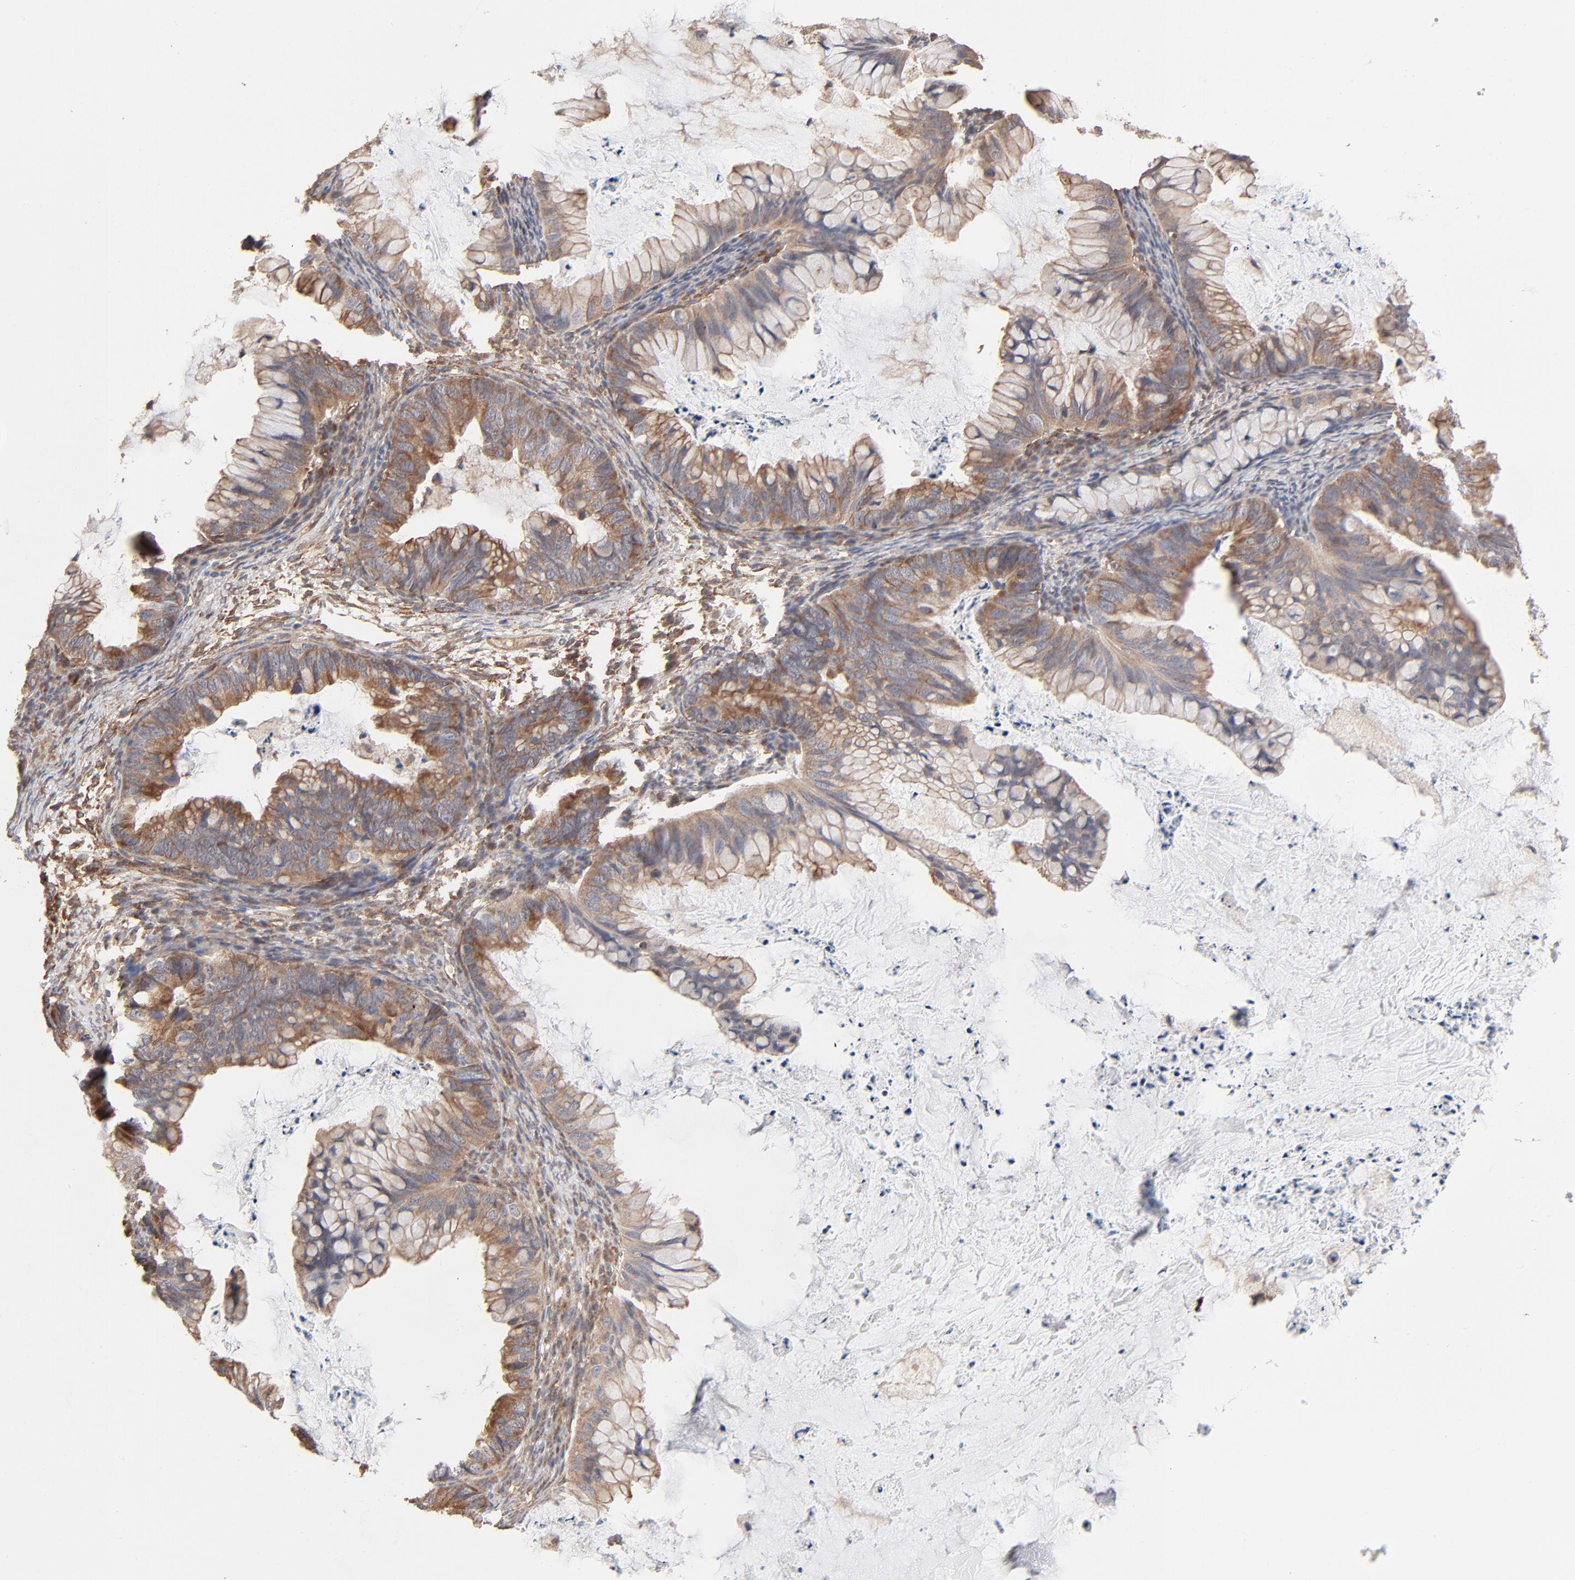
{"staining": {"intensity": "moderate", "quantity": ">75%", "location": "cytoplasmic/membranous"}, "tissue": "ovarian cancer", "cell_type": "Tumor cells", "image_type": "cancer", "snomed": [{"axis": "morphology", "description": "Cystadenocarcinoma, mucinous, NOS"}, {"axis": "topography", "description": "Ovary"}], "caption": "Immunohistochemistry staining of ovarian cancer, which exhibits medium levels of moderate cytoplasmic/membranous staining in about >75% of tumor cells indicating moderate cytoplasmic/membranous protein staining. The staining was performed using DAB (3,3'-diaminobenzidine) (brown) for protein detection and nuclei were counterstained in hematoxylin (blue).", "gene": "ABLIM3", "patient": {"sex": "female", "age": 36}}